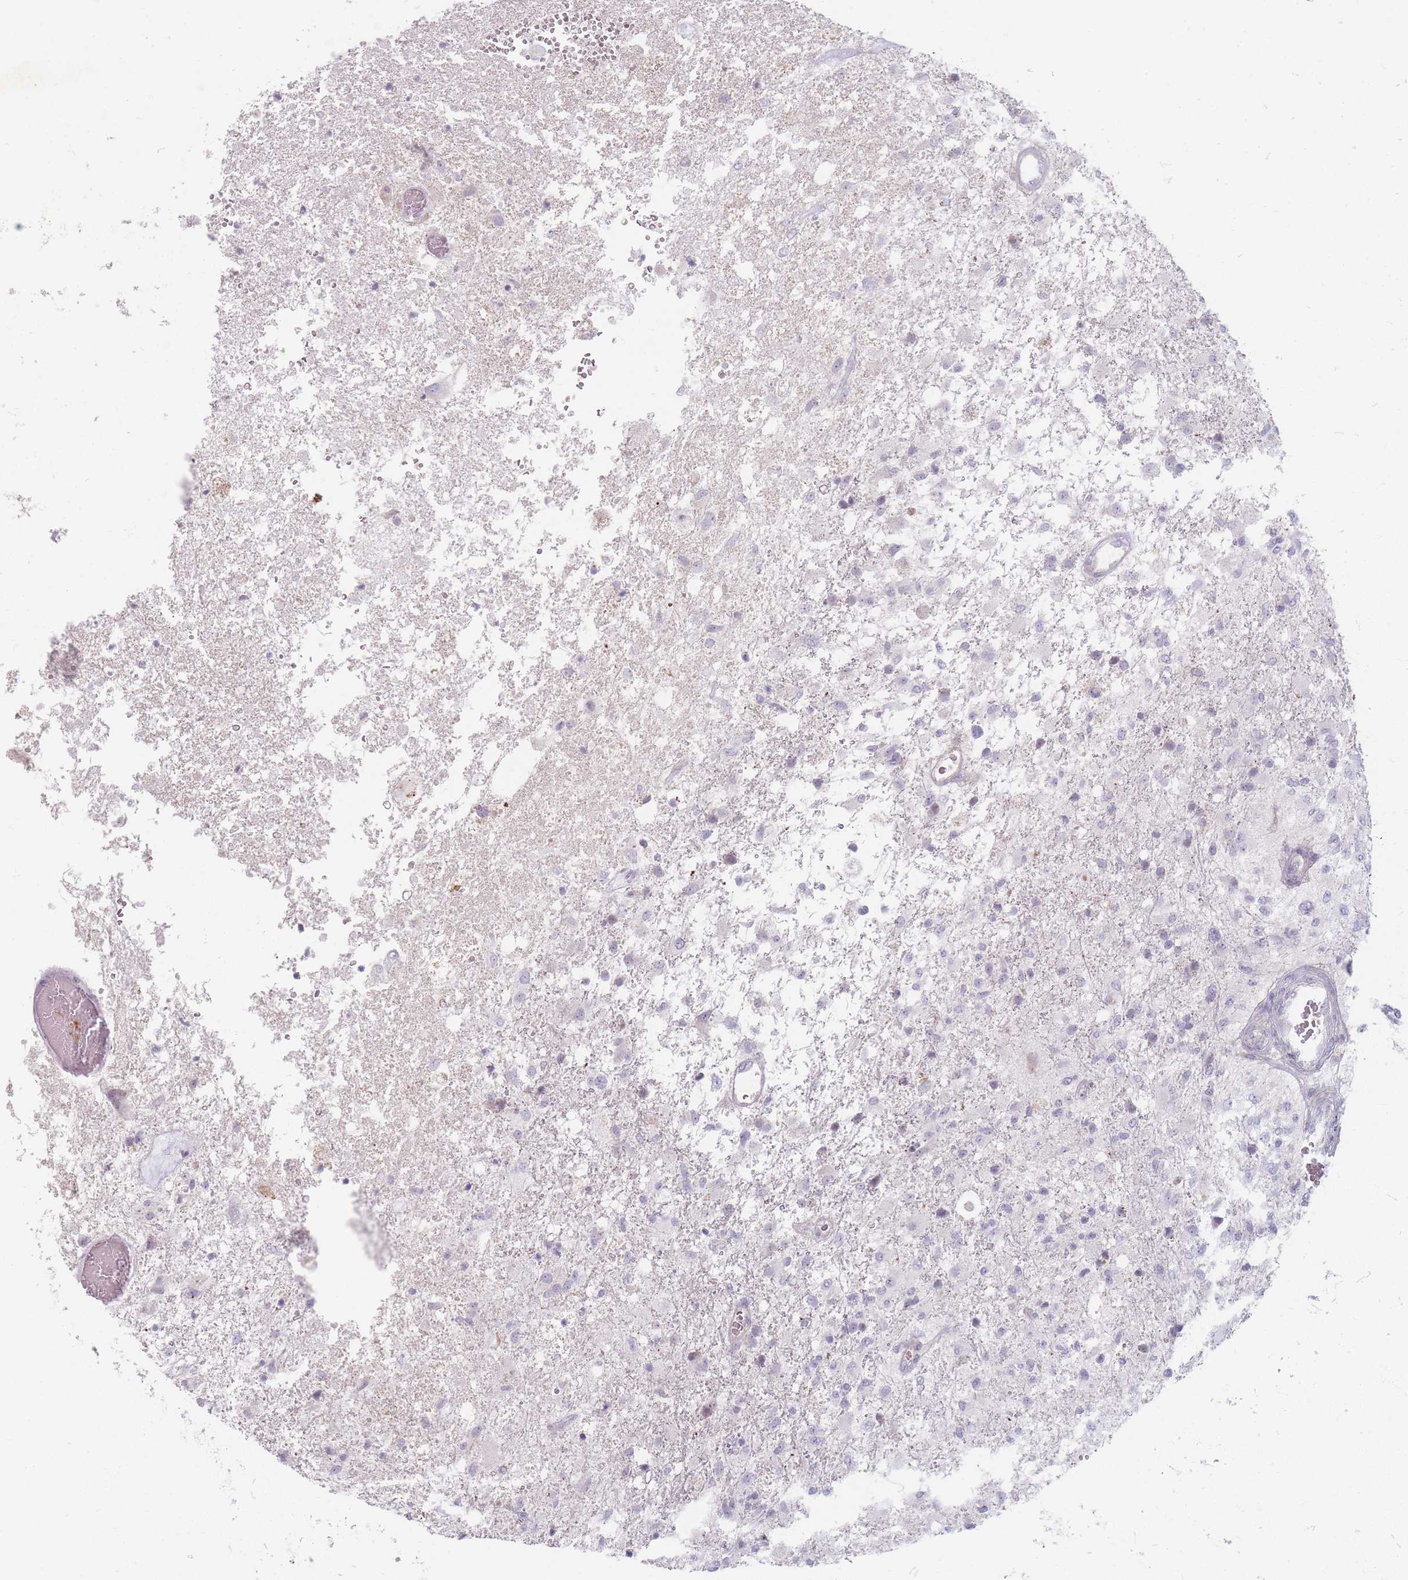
{"staining": {"intensity": "negative", "quantity": "none", "location": "none"}, "tissue": "glioma", "cell_type": "Tumor cells", "image_type": "cancer", "snomed": [{"axis": "morphology", "description": "Glioma, malignant, High grade"}, {"axis": "topography", "description": "Brain"}], "caption": "Glioma was stained to show a protein in brown. There is no significant expression in tumor cells.", "gene": "CHCHD7", "patient": {"sex": "female", "age": 74}}